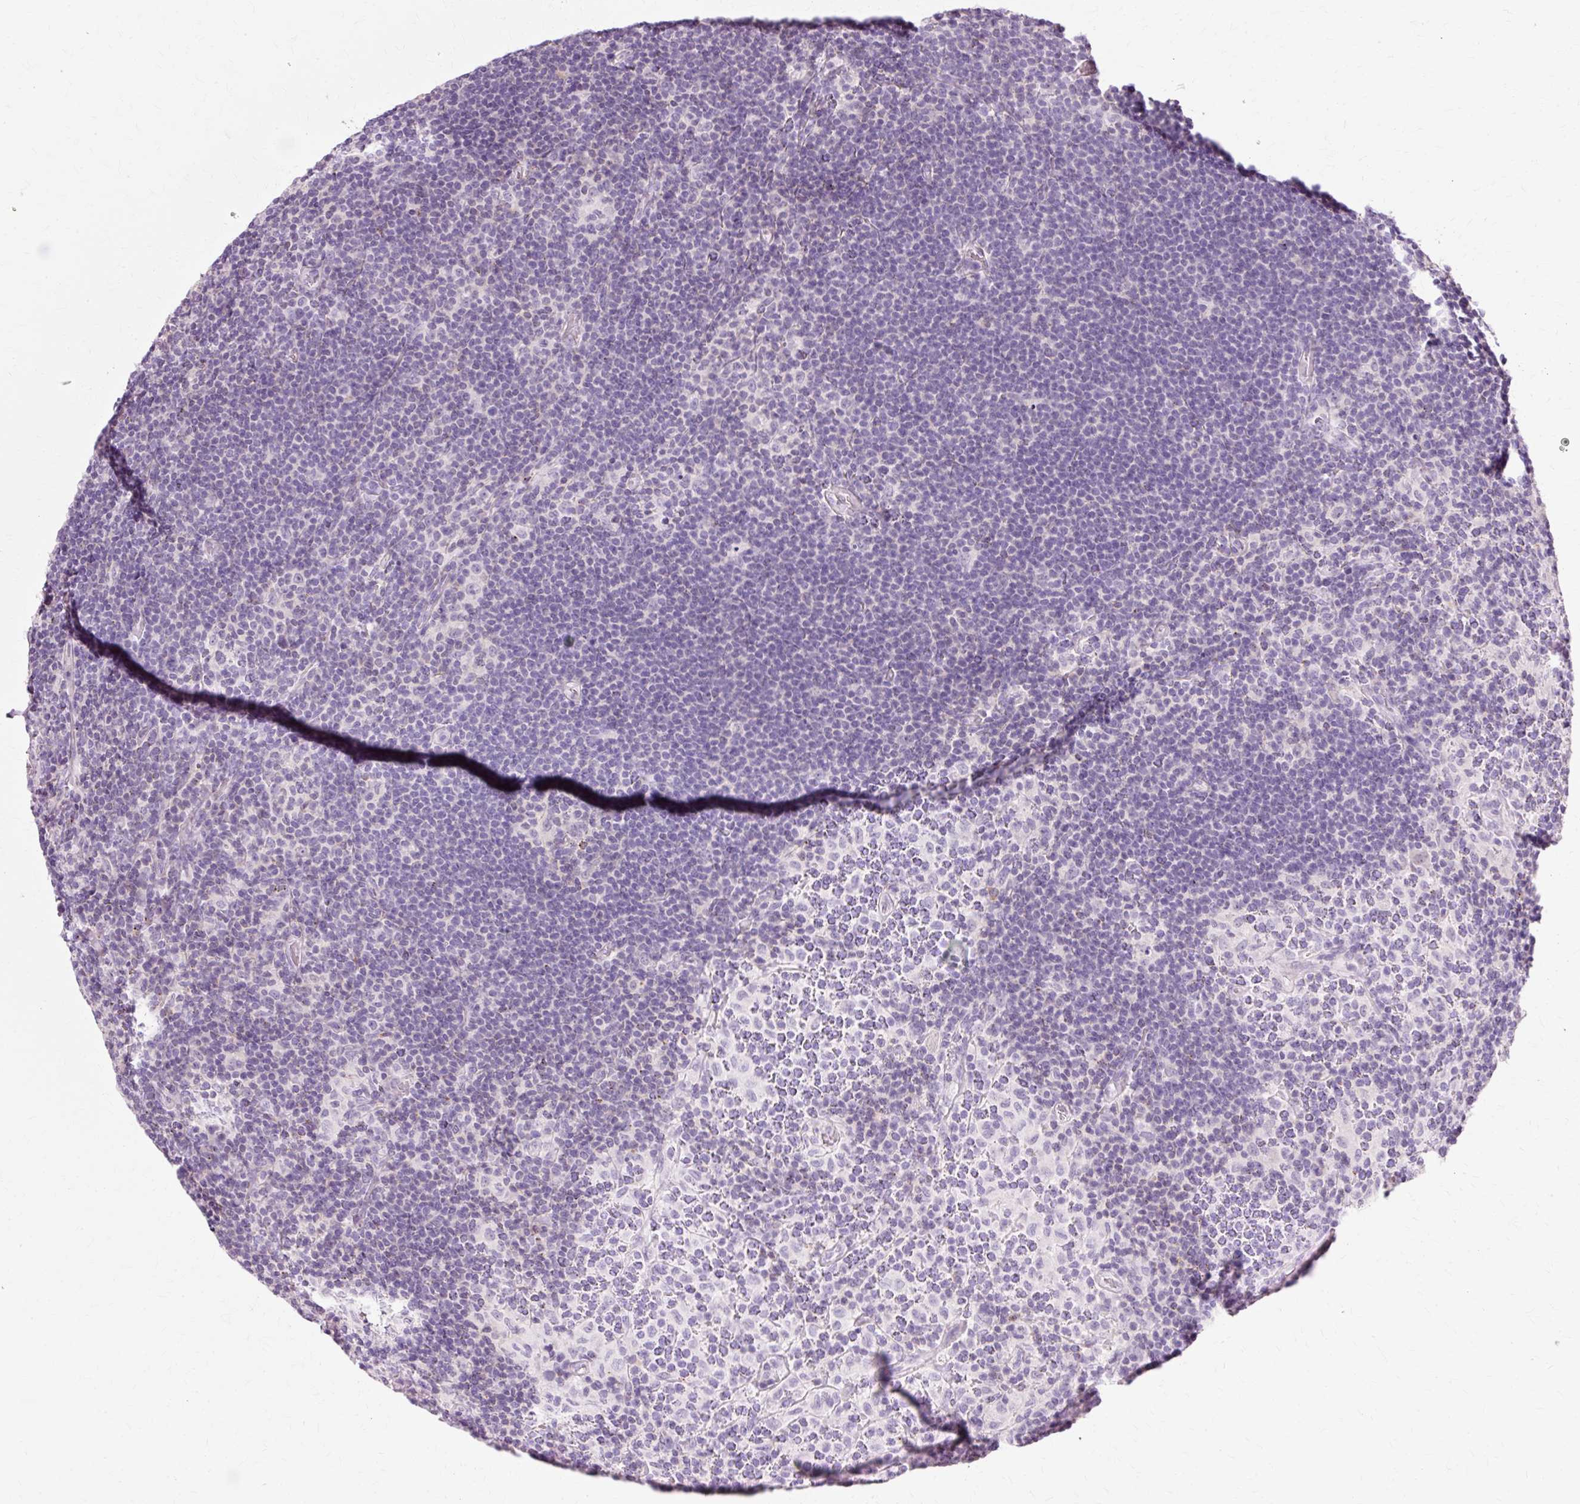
{"staining": {"intensity": "negative", "quantity": "none", "location": "none"}, "tissue": "lymphoma", "cell_type": "Tumor cells", "image_type": "cancer", "snomed": [{"axis": "morphology", "description": "Hodgkin's disease, NOS"}, {"axis": "topography", "description": "Lymph node"}], "caption": "Immunohistochemistry histopathology image of neoplastic tissue: human Hodgkin's disease stained with DAB displays no significant protein expression in tumor cells.", "gene": "VN1R2", "patient": {"sex": "female", "age": 57}}